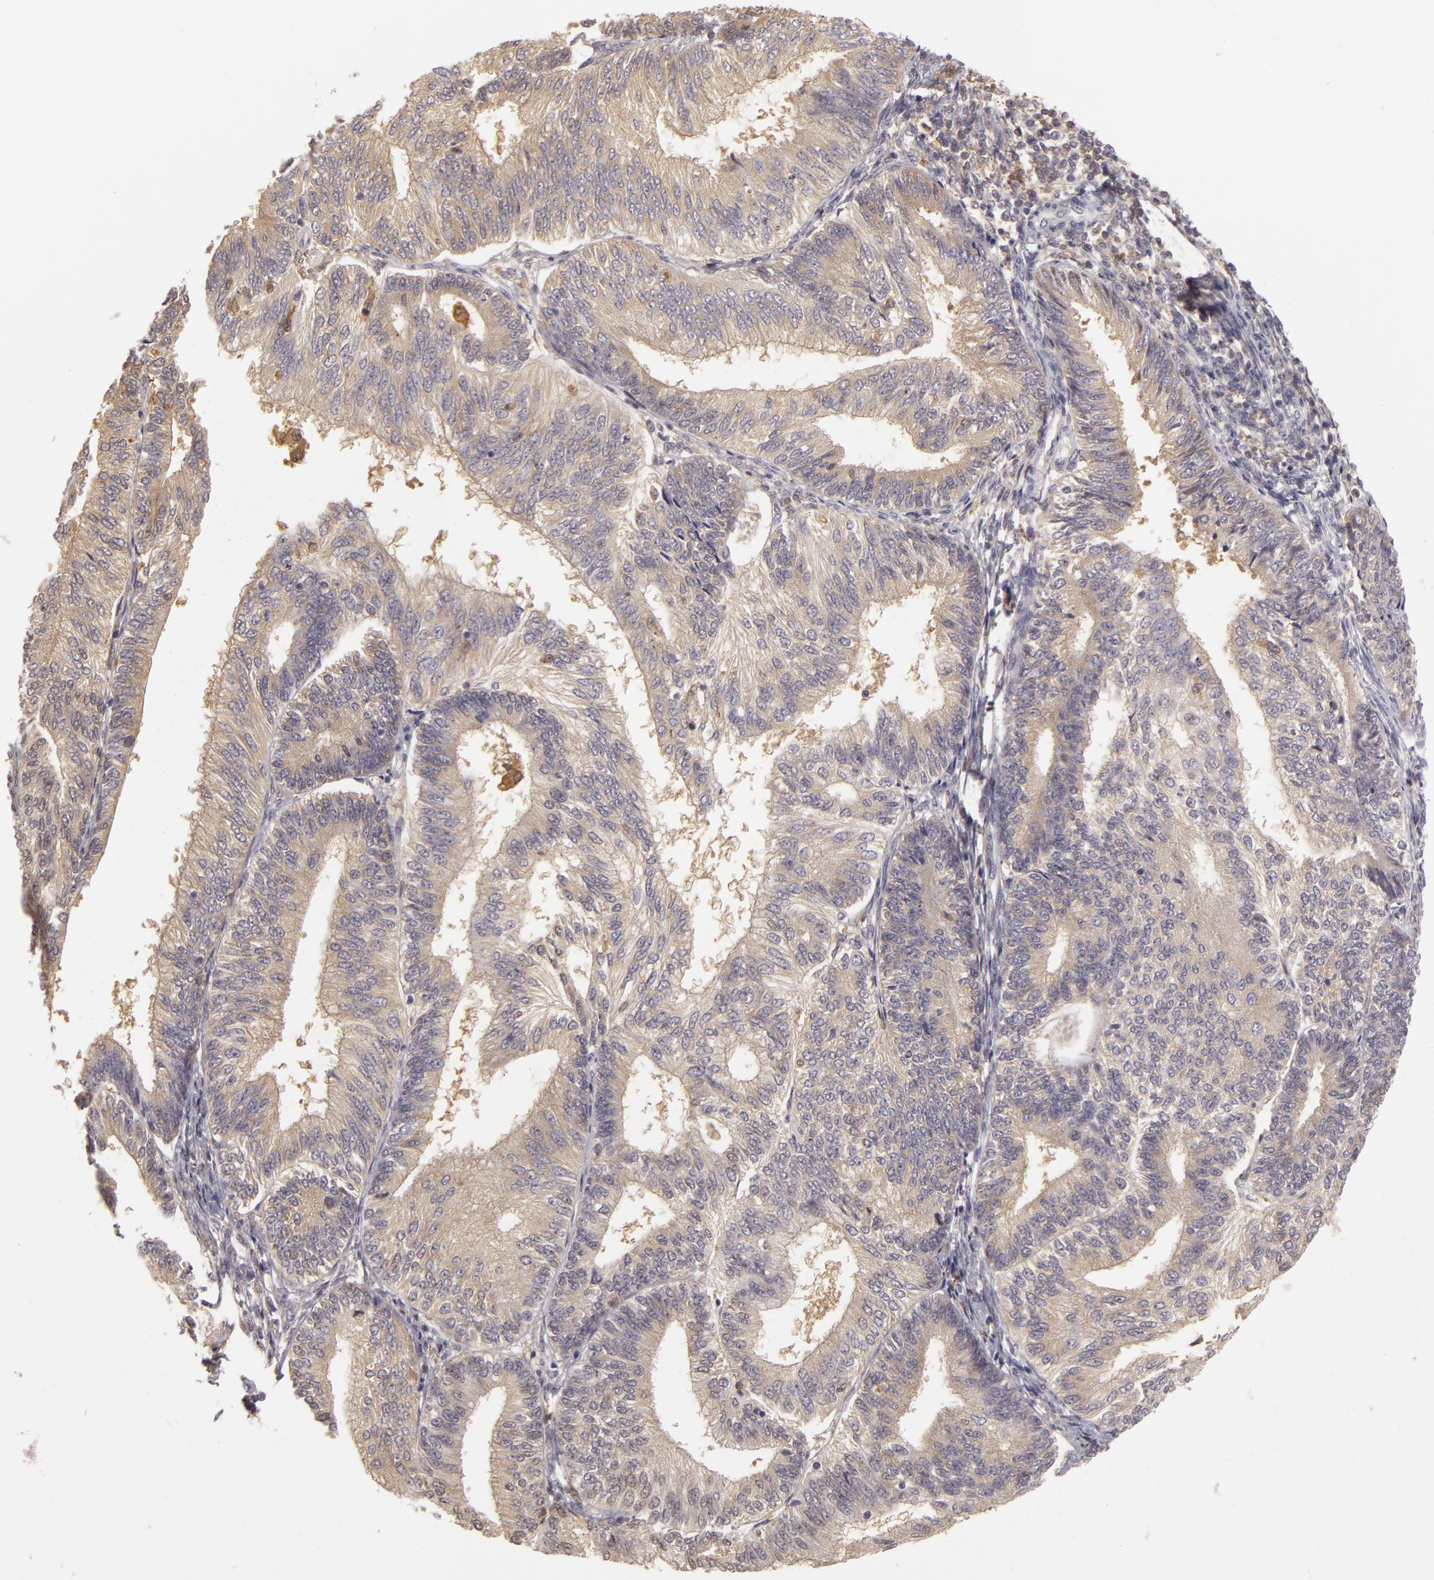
{"staining": {"intensity": "negative", "quantity": "none", "location": "none"}, "tissue": "endometrial cancer", "cell_type": "Tumor cells", "image_type": "cancer", "snomed": [{"axis": "morphology", "description": "Adenocarcinoma, NOS"}, {"axis": "topography", "description": "Endometrium"}], "caption": "DAB (3,3'-diaminobenzidine) immunohistochemical staining of human adenocarcinoma (endometrial) reveals no significant expression in tumor cells. (Brightfield microscopy of DAB immunohistochemistry (IHC) at high magnification).", "gene": "GNPDA1", "patient": {"sex": "female", "age": 55}}